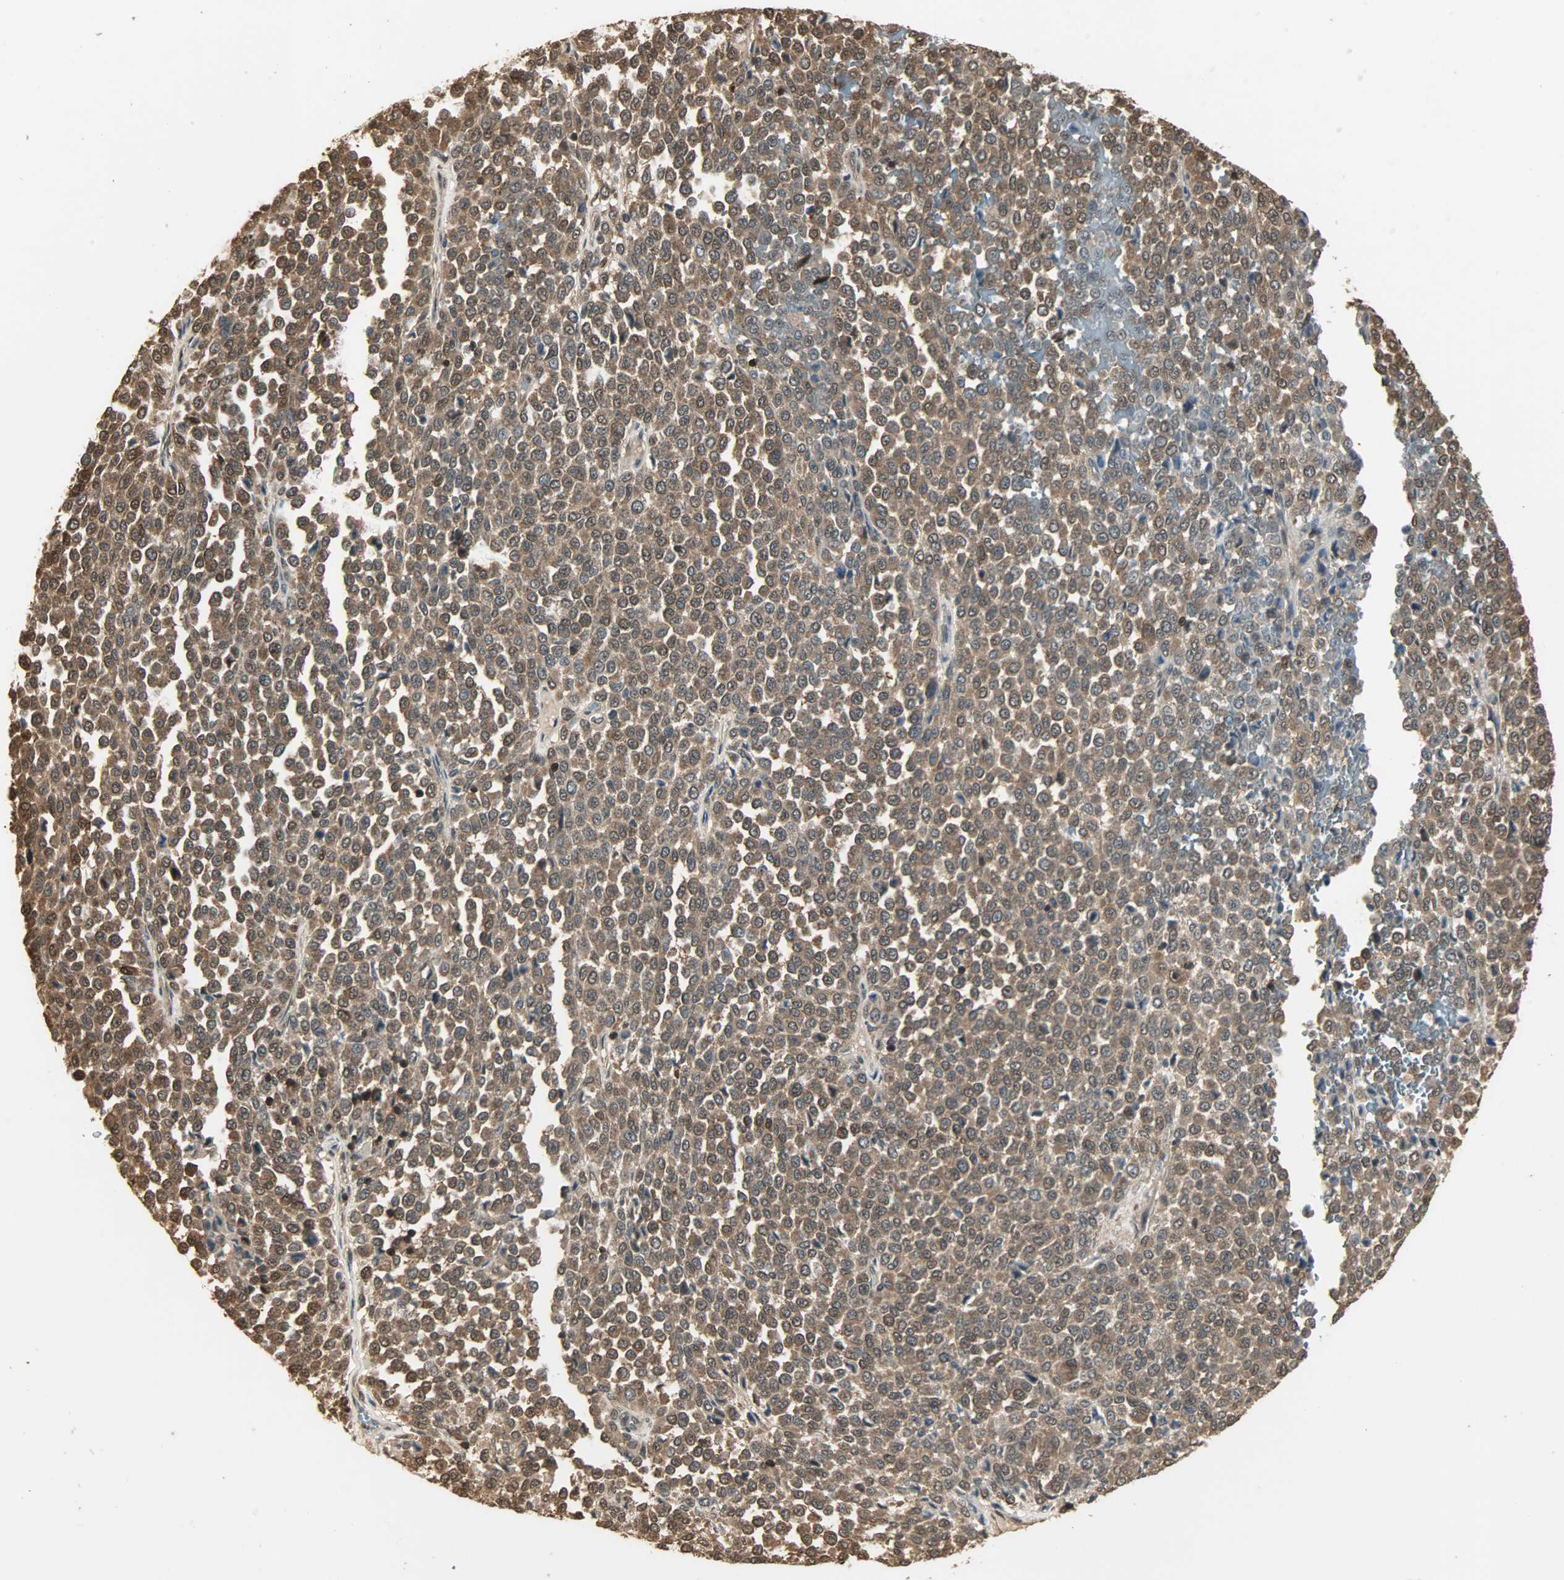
{"staining": {"intensity": "moderate", "quantity": ">75%", "location": "cytoplasmic/membranous,nuclear"}, "tissue": "melanoma", "cell_type": "Tumor cells", "image_type": "cancer", "snomed": [{"axis": "morphology", "description": "Malignant melanoma, Metastatic site"}, {"axis": "topography", "description": "Pancreas"}], "caption": "A brown stain shows moderate cytoplasmic/membranous and nuclear staining of a protein in melanoma tumor cells.", "gene": "YWHAZ", "patient": {"sex": "female", "age": 30}}